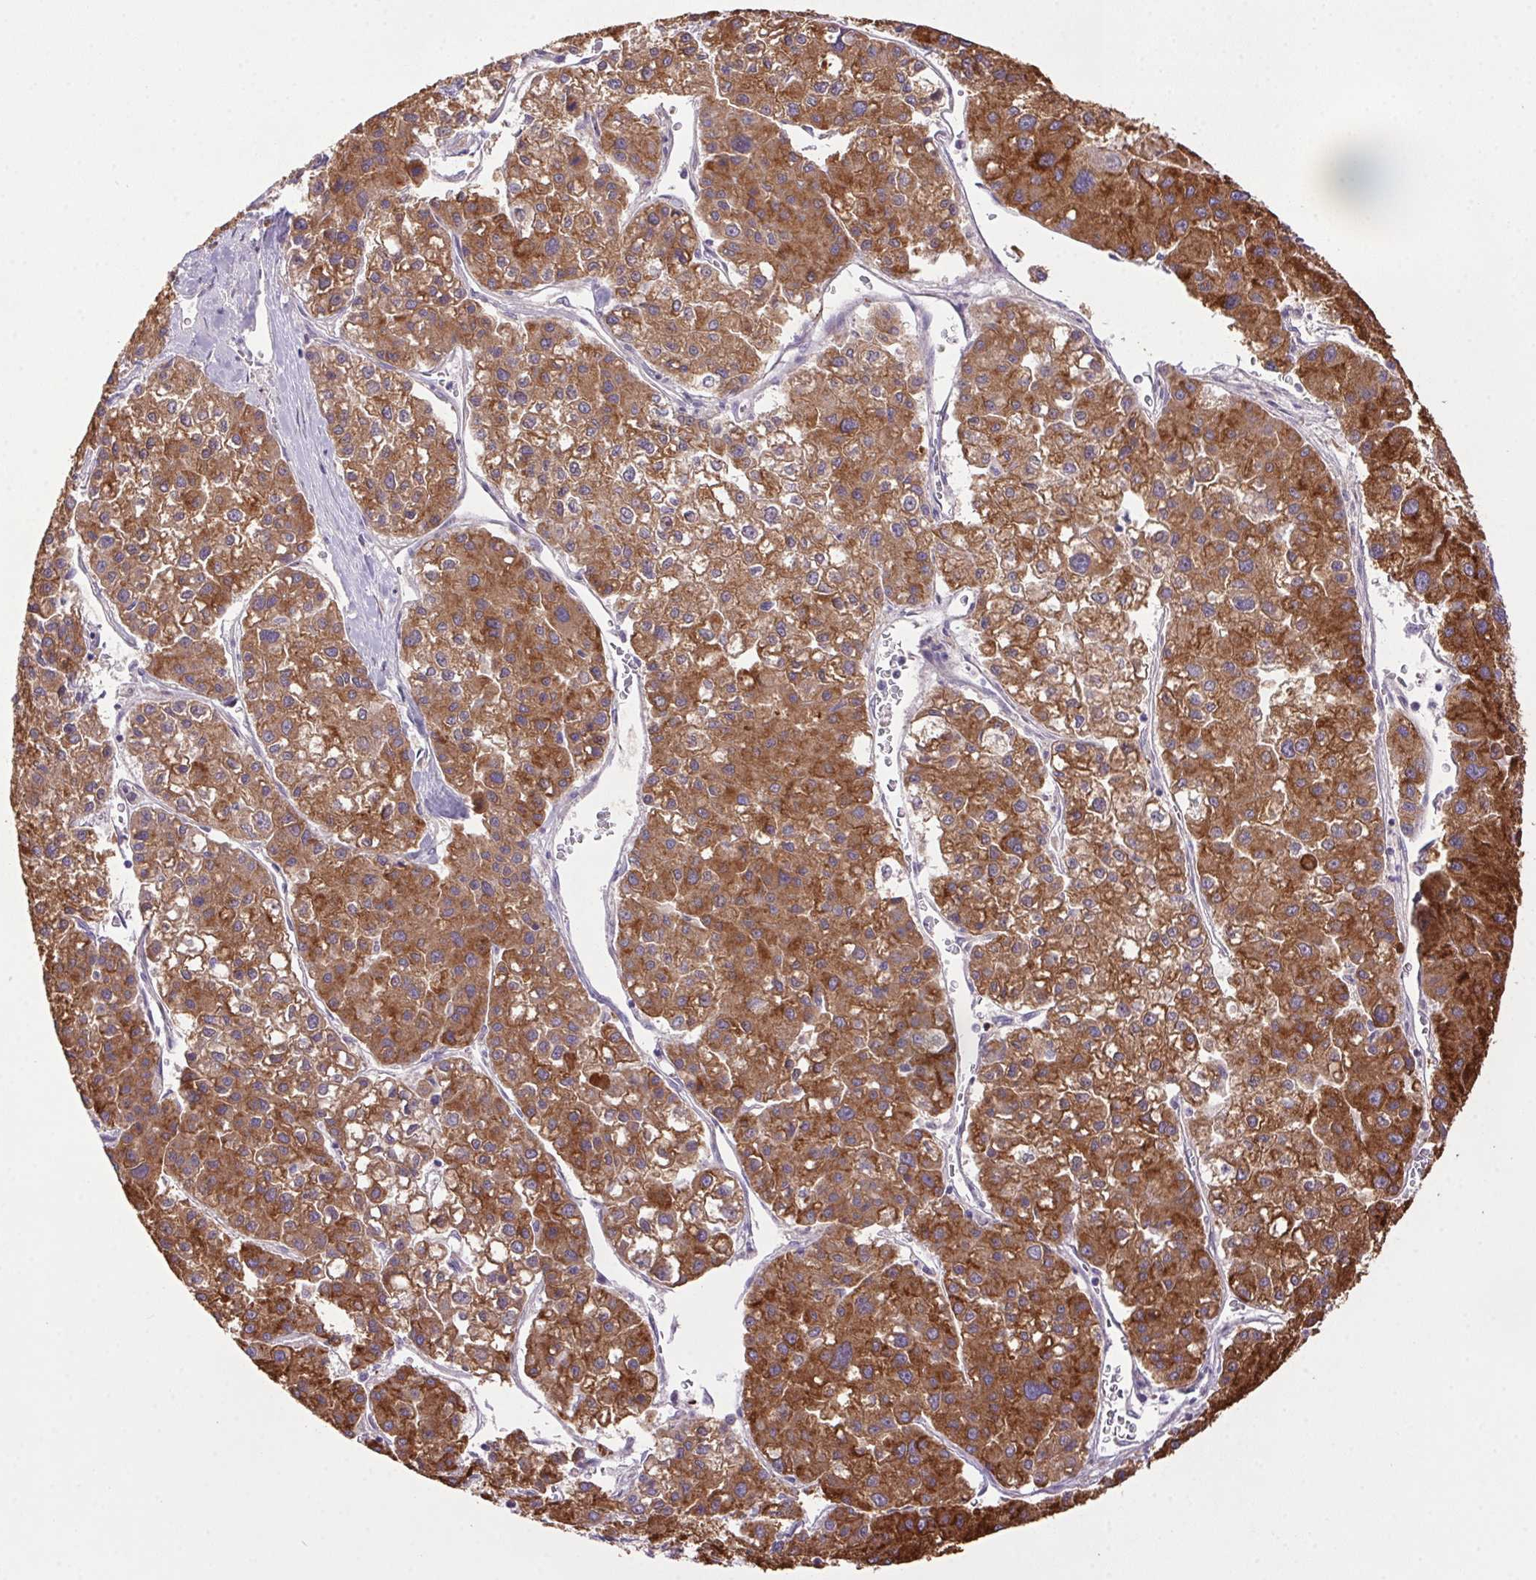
{"staining": {"intensity": "strong", "quantity": ">75%", "location": "cytoplasmic/membranous"}, "tissue": "liver cancer", "cell_type": "Tumor cells", "image_type": "cancer", "snomed": [{"axis": "morphology", "description": "Carcinoma, Hepatocellular, NOS"}, {"axis": "topography", "description": "Liver"}], "caption": "Liver cancer tissue exhibits strong cytoplasmic/membranous staining in approximately >75% of tumor cells", "gene": "LRRTM1", "patient": {"sex": "male", "age": 73}}